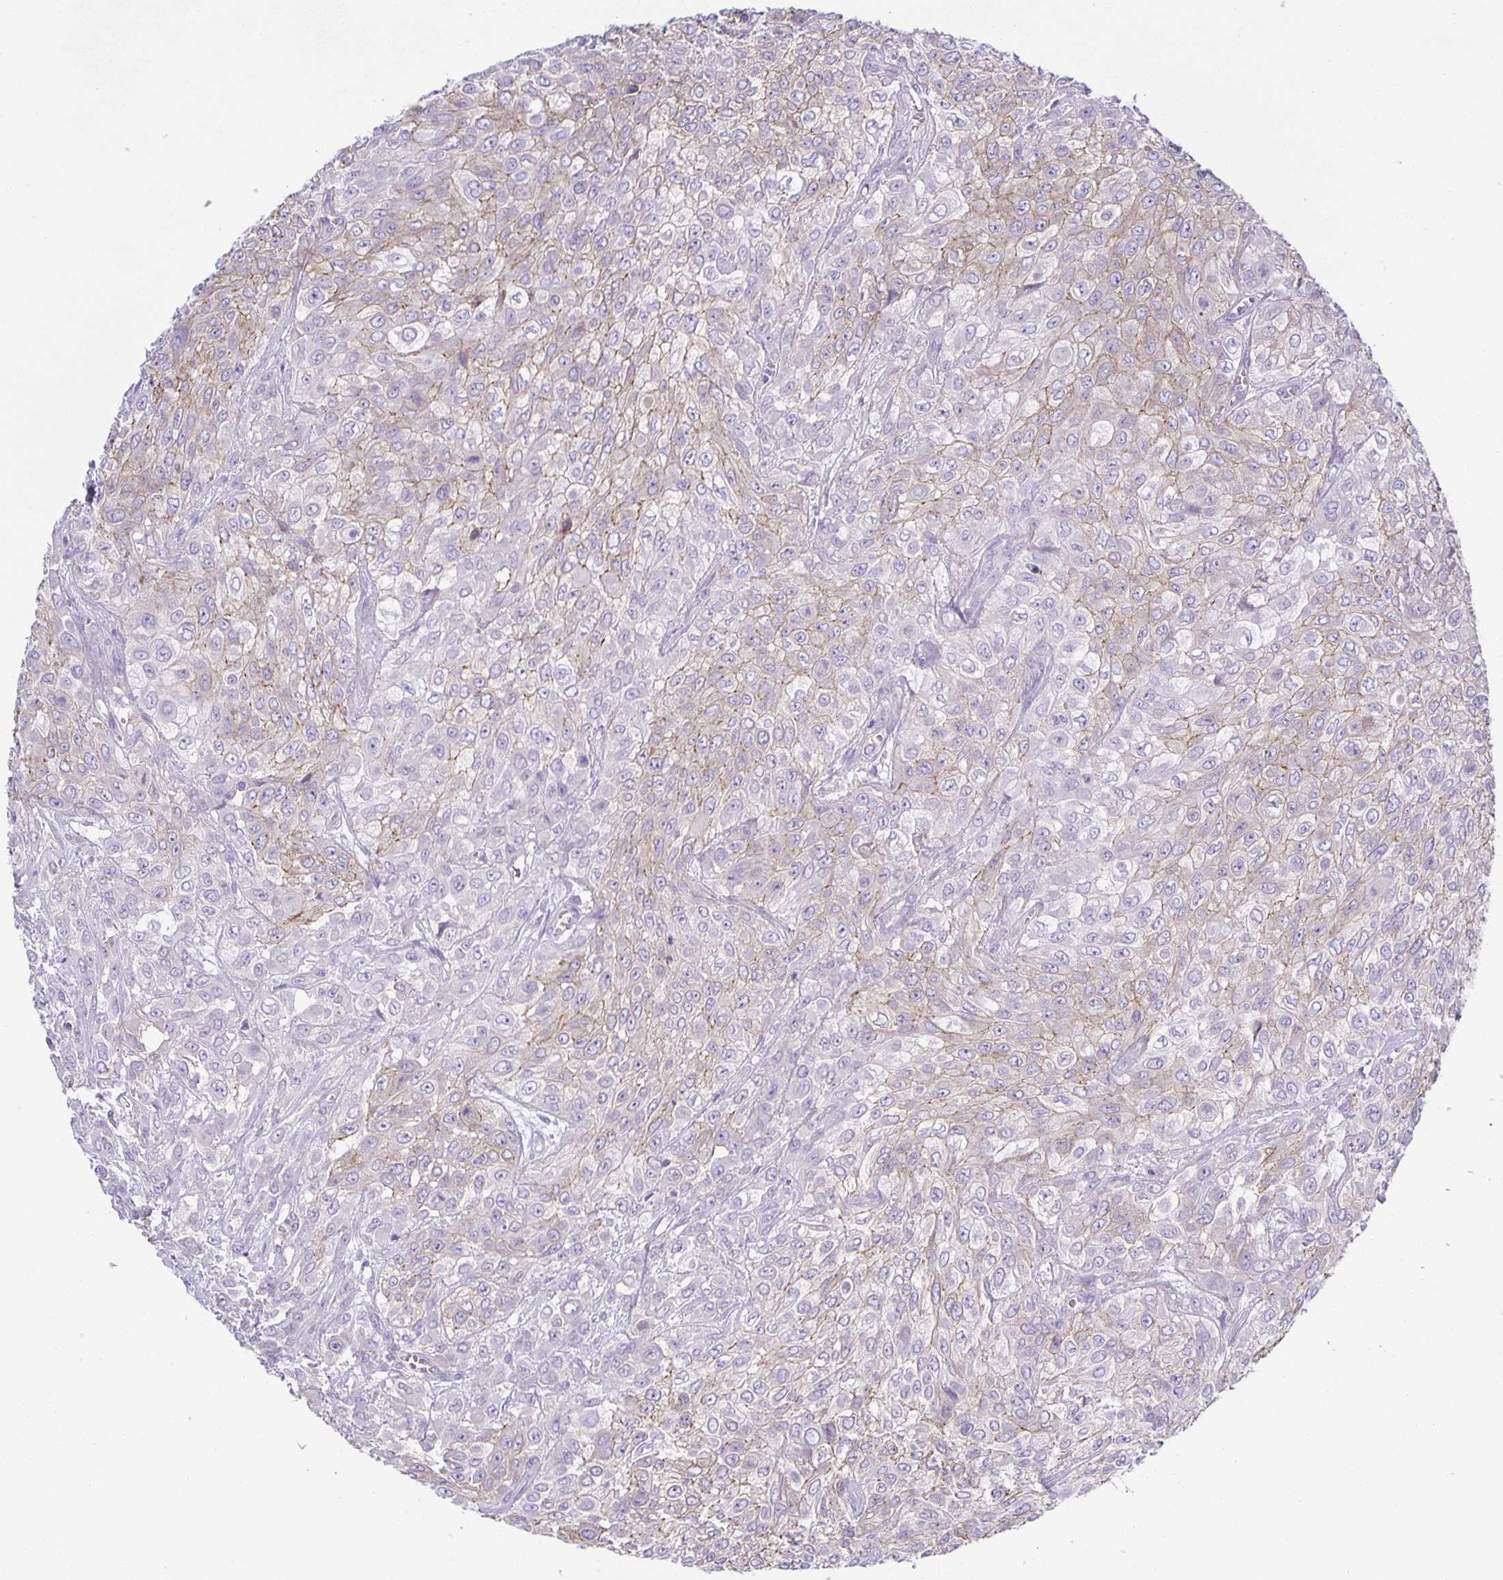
{"staining": {"intensity": "weak", "quantity": "<25%", "location": "cytoplasmic/membranous"}, "tissue": "urothelial cancer", "cell_type": "Tumor cells", "image_type": "cancer", "snomed": [{"axis": "morphology", "description": "Urothelial carcinoma, High grade"}, {"axis": "topography", "description": "Urinary bladder"}], "caption": "Protein analysis of urothelial cancer reveals no significant positivity in tumor cells.", "gene": "PTPN3", "patient": {"sex": "male", "age": 57}}